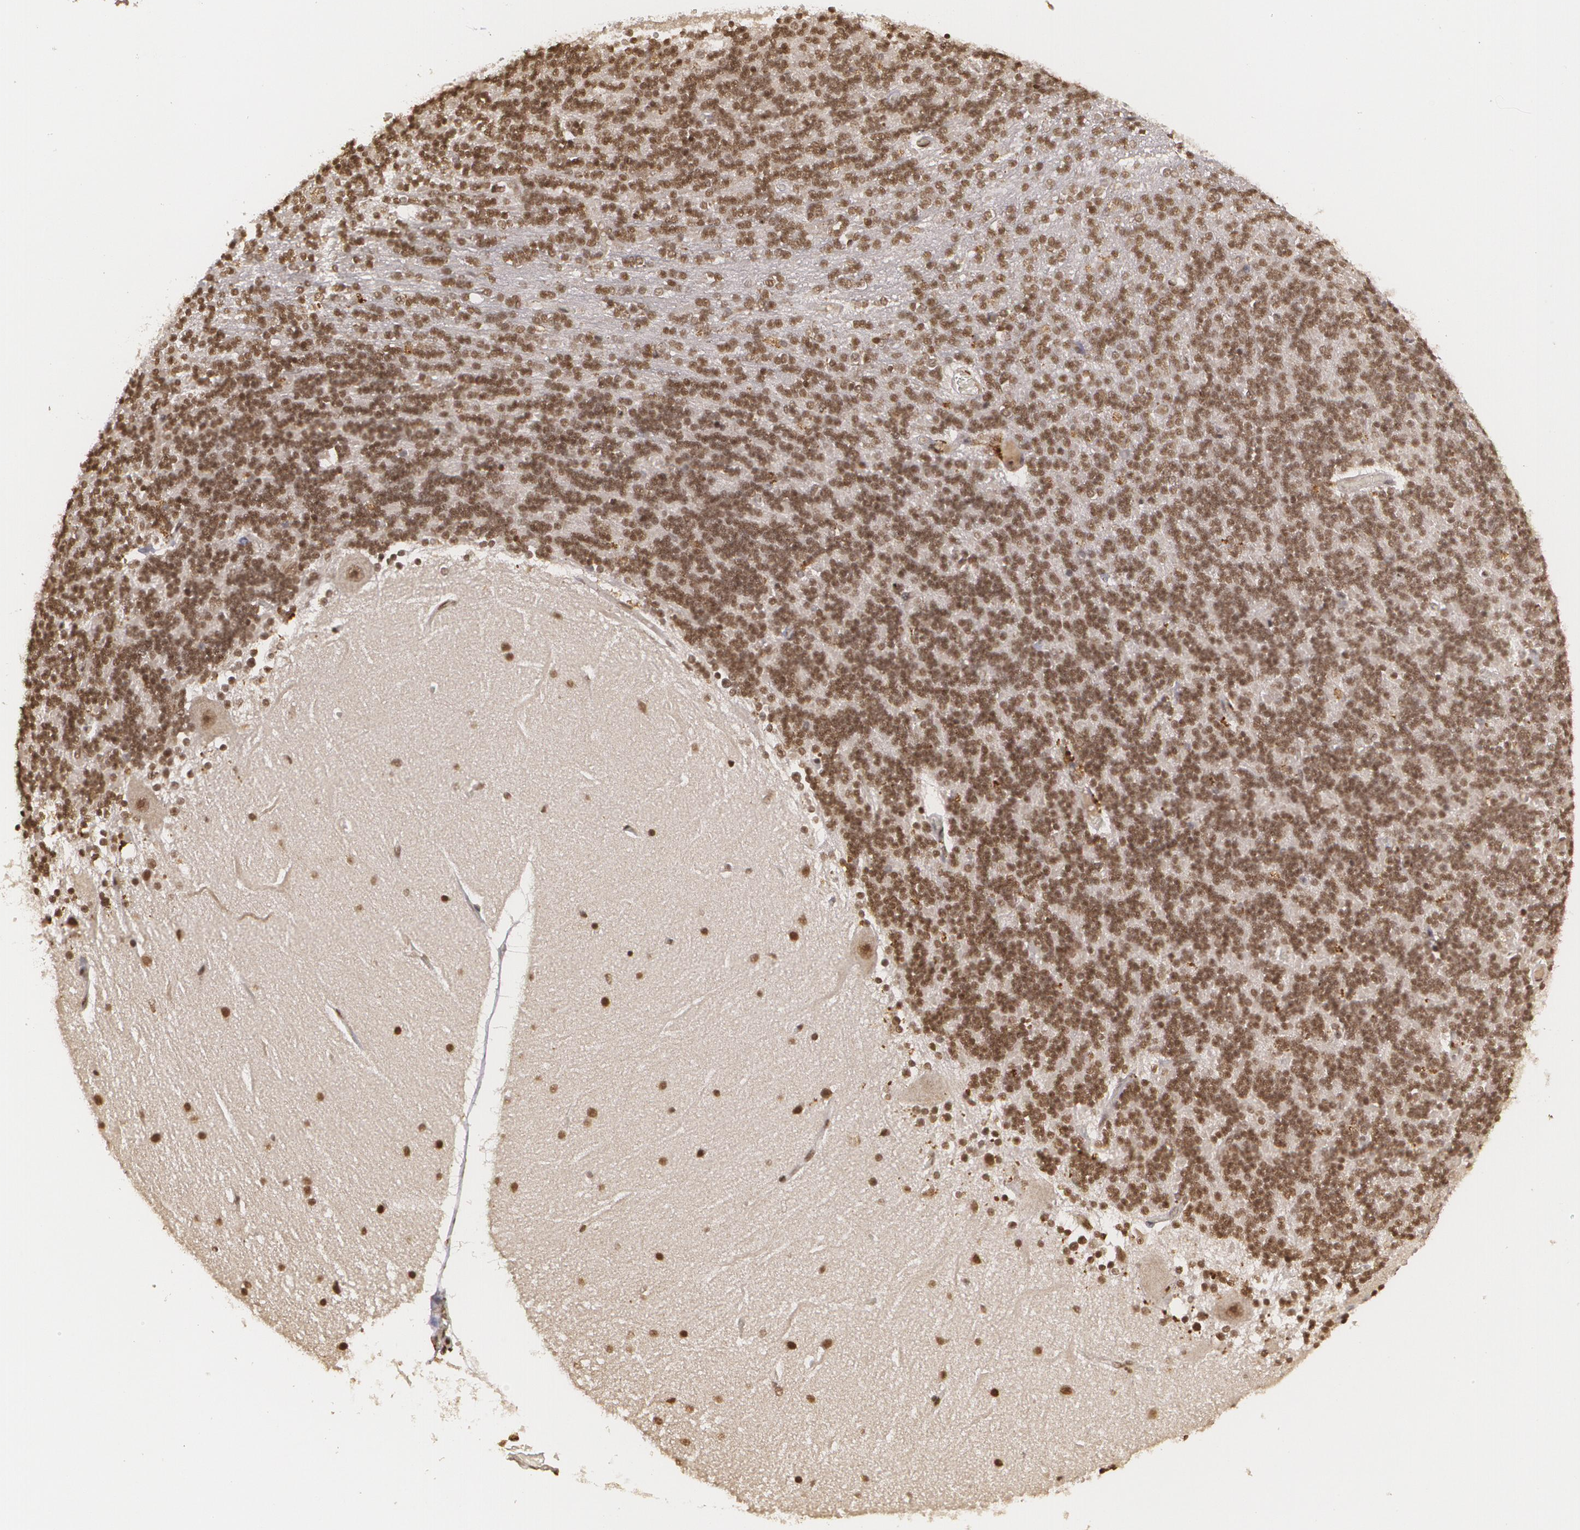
{"staining": {"intensity": "moderate", "quantity": ">75%", "location": "nuclear"}, "tissue": "cerebellum", "cell_type": "Cells in granular layer", "image_type": "normal", "snomed": [{"axis": "morphology", "description": "Normal tissue, NOS"}, {"axis": "topography", "description": "Cerebellum"}], "caption": "IHC of normal human cerebellum demonstrates medium levels of moderate nuclear positivity in about >75% of cells in granular layer.", "gene": "RXRB", "patient": {"sex": "female", "age": 54}}